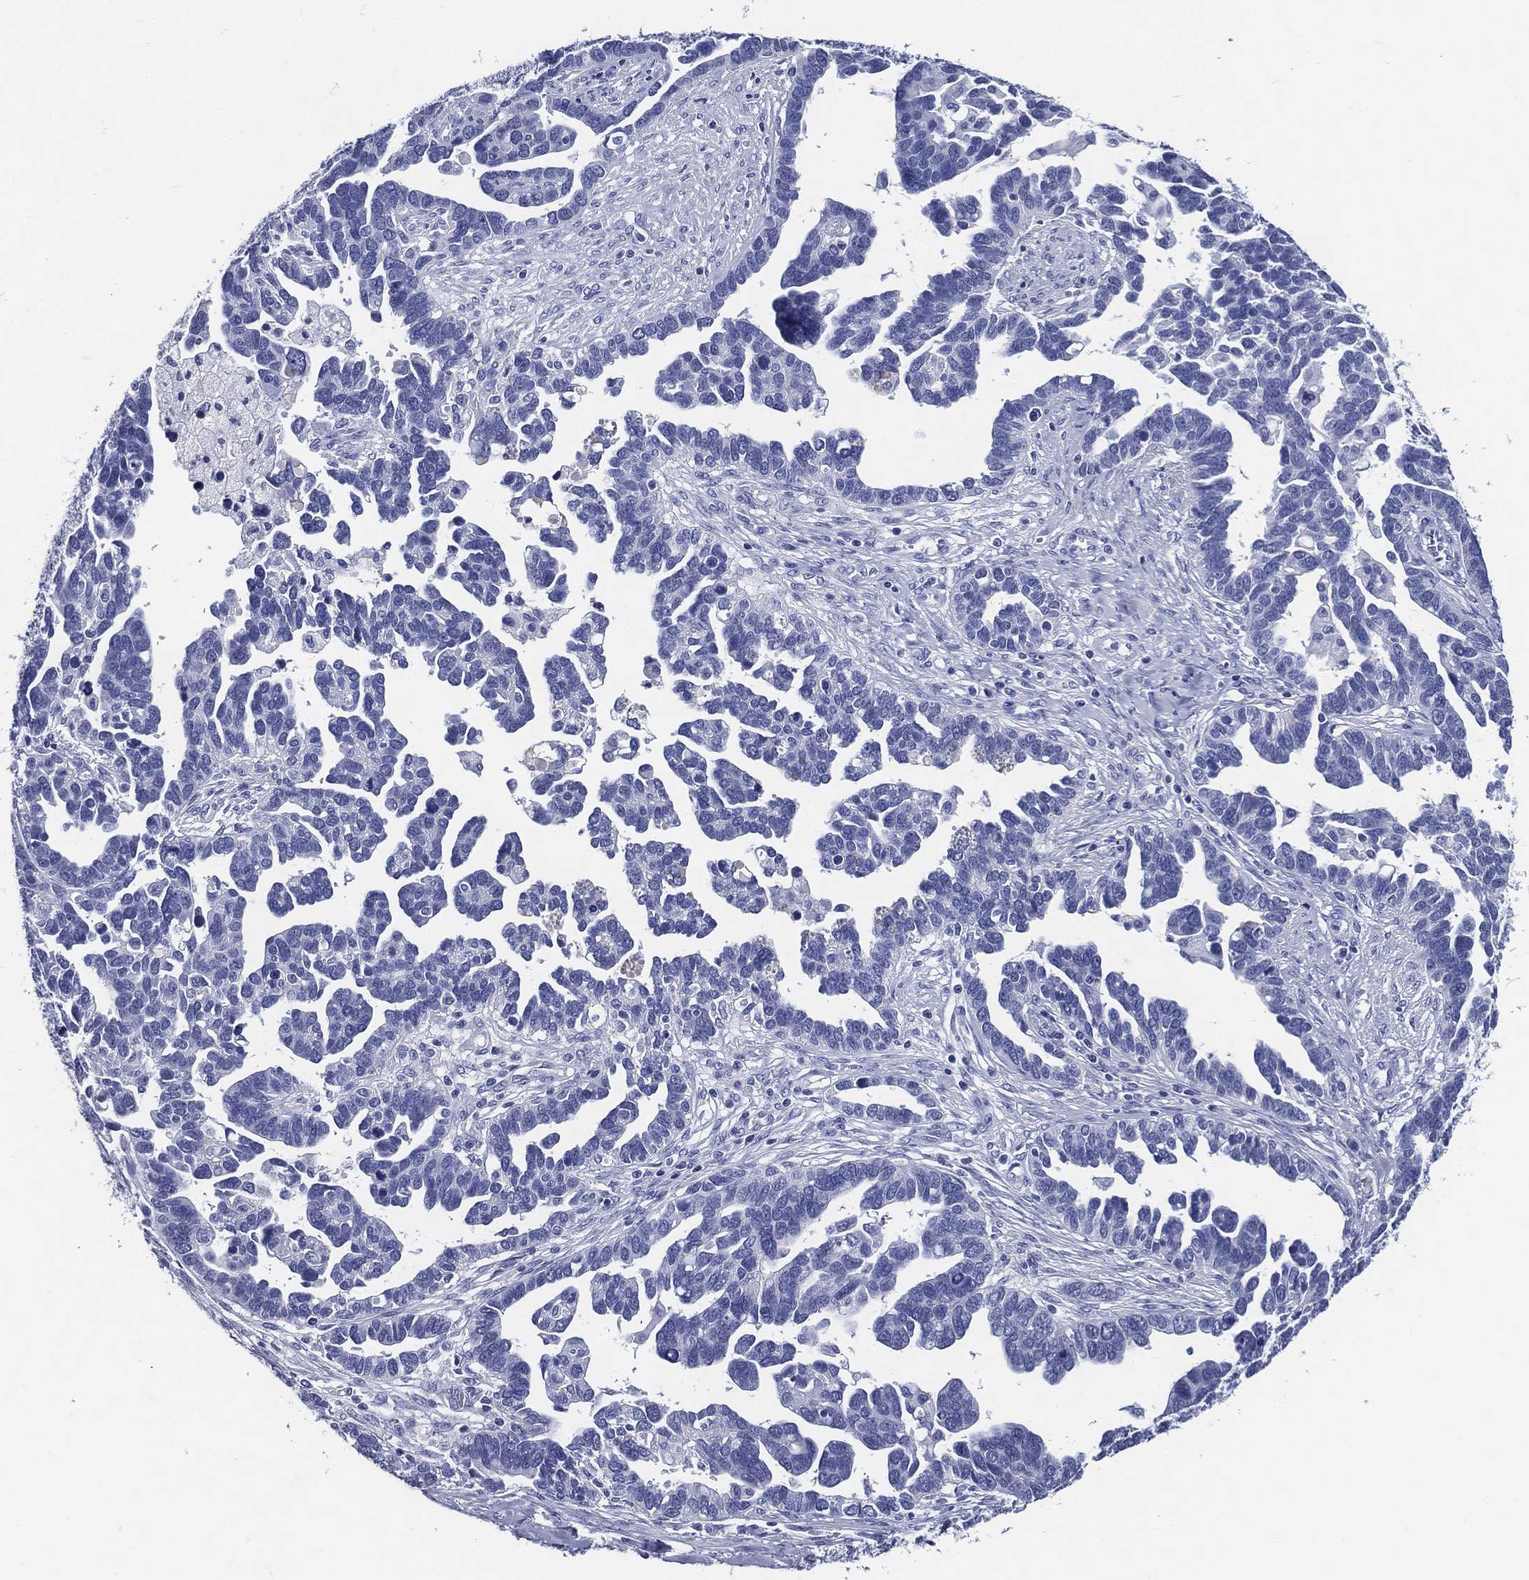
{"staining": {"intensity": "negative", "quantity": "none", "location": "none"}, "tissue": "ovarian cancer", "cell_type": "Tumor cells", "image_type": "cancer", "snomed": [{"axis": "morphology", "description": "Cystadenocarcinoma, serous, NOS"}, {"axis": "topography", "description": "Ovary"}], "caption": "A micrograph of human ovarian cancer is negative for staining in tumor cells.", "gene": "ACE2", "patient": {"sex": "female", "age": 54}}